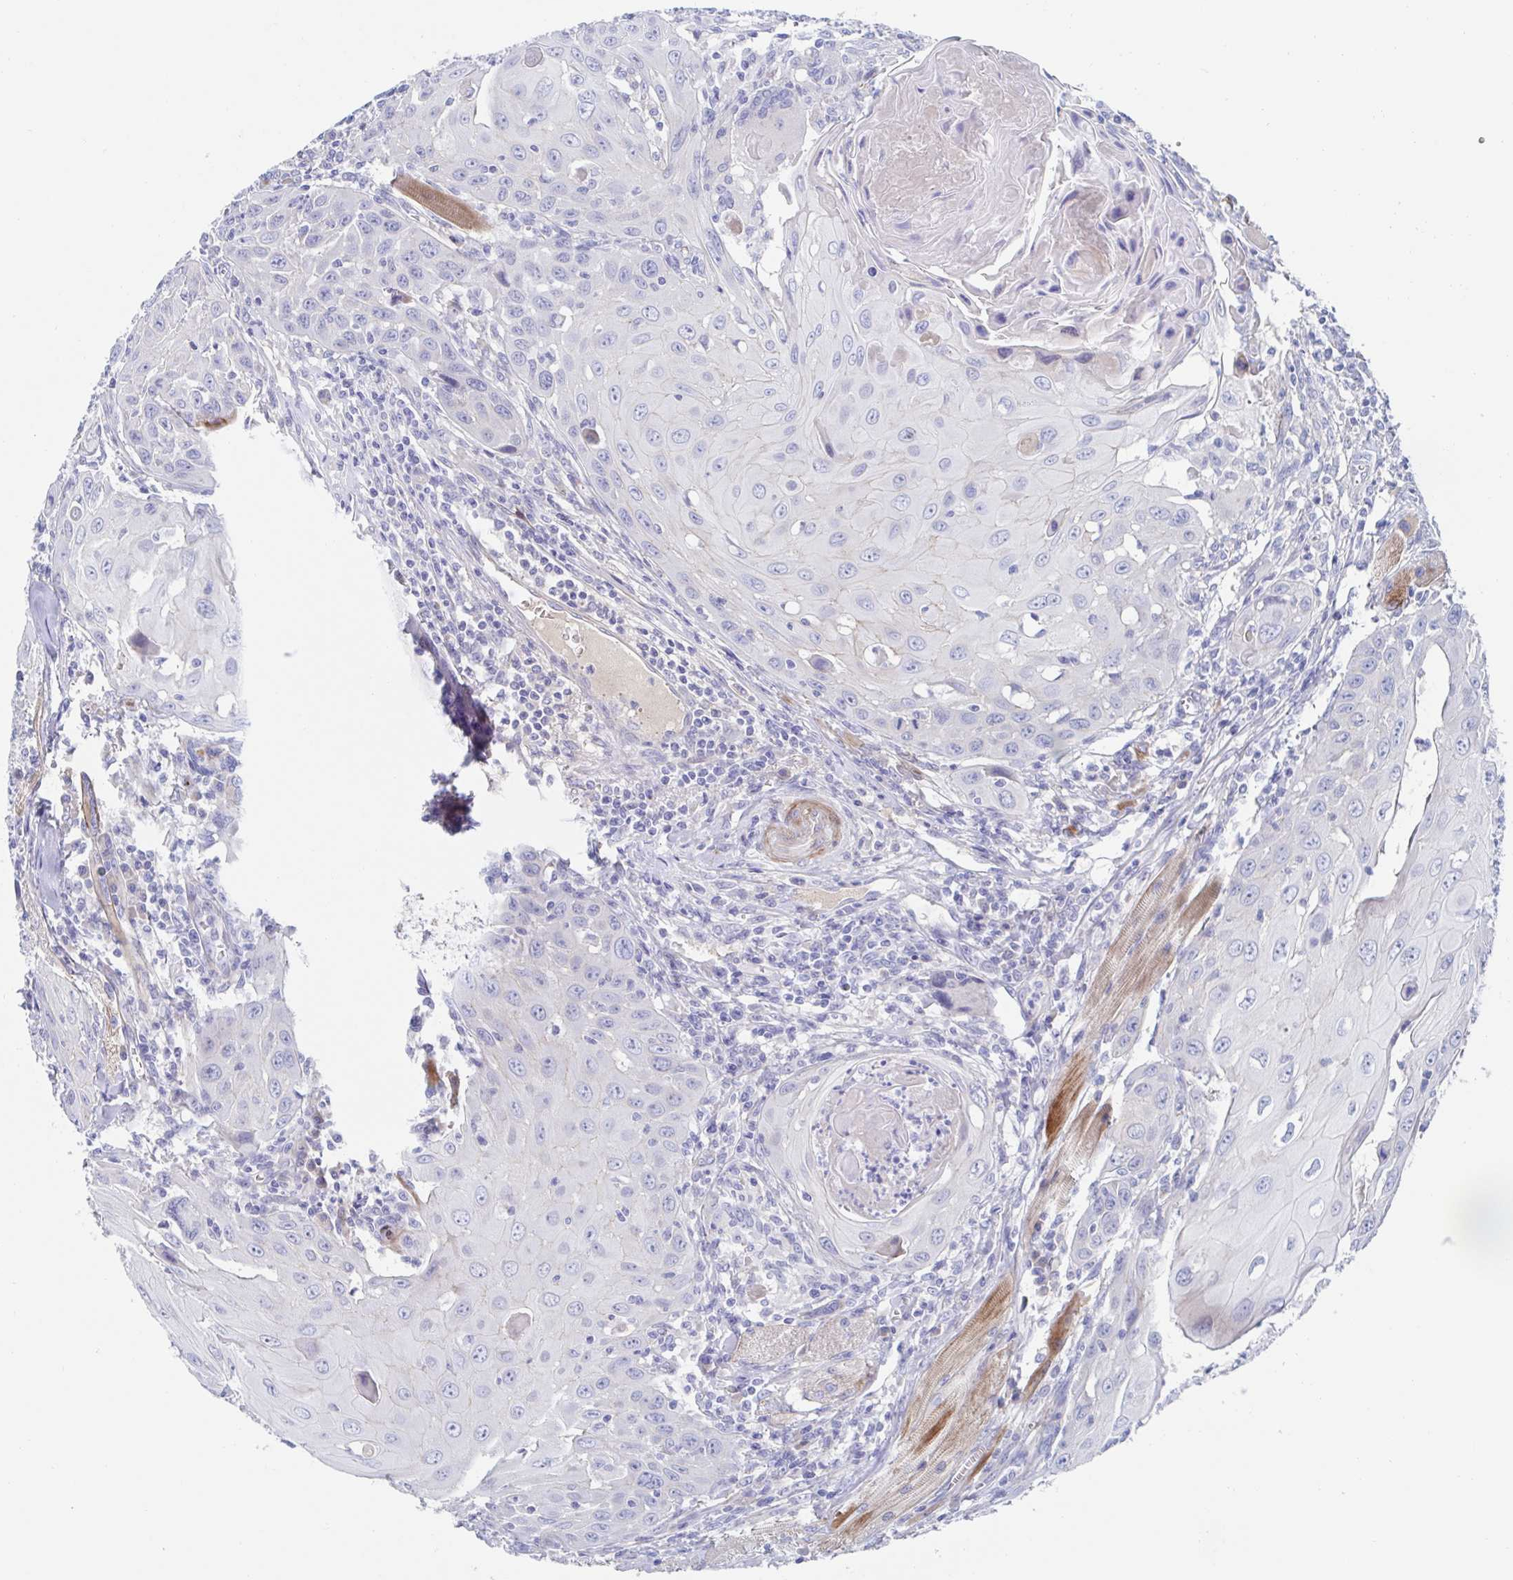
{"staining": {"intensity": "negative", "quantity": "none", "location": "none"}, "tissue": "head and neck cancer", "cell_type": "Tumor cells", "image_type": "cancer", "snomed": [{"axis": "morphology", "description": "Squamous cell carcinoma, NOS"}, {"axis": "topography", "description": "Head-Neck"}], "caption": "Immunohistochemistry (IHC) of human head and neck squamous cell carcinoma shows no expression in tumor cells.", "gene": "CDH2", "patient": {"sex": "female", "age": 80}}